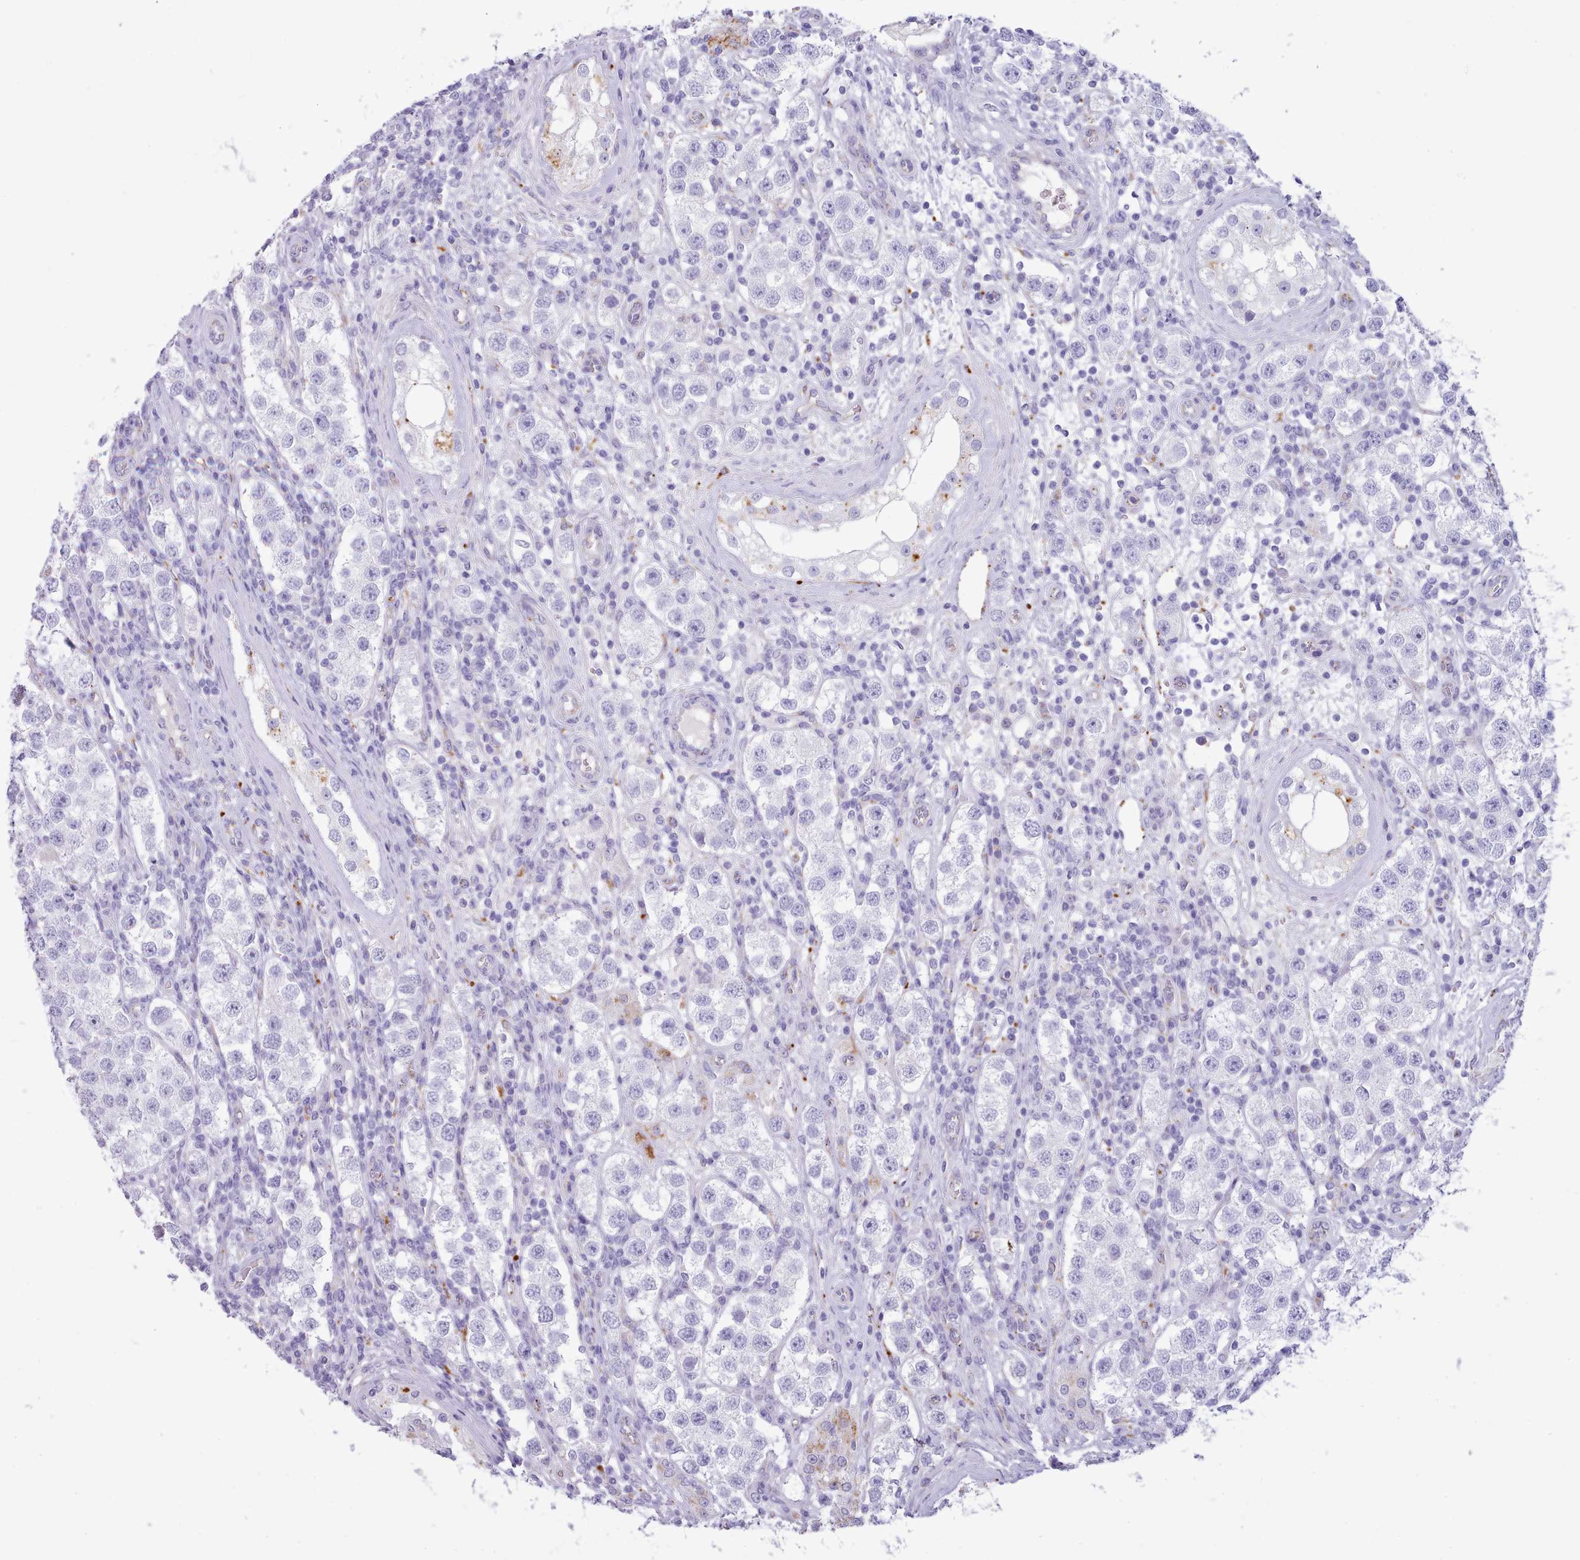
{"staining": {"intensity": "negative", "quantity": "none", "location": "none"}, "tissue": "testis cancer", "cell_type": "Tumor cells", "image_type": "cancer", "snomed": [{"axis": "morphology", "description": "Seminoma, NOS"}, {"axis": "topography", "description": "Testis"}], "caption": "This histopathology image is of testis cancer (seminoma) stained with immunohistochemistry (IHC) to label a protein in brown with the nuclei are counter-stained blue. There is no positivity in tumor cells.", "gene": "GAA", "patient": {"sex": "male", "age": 37}}